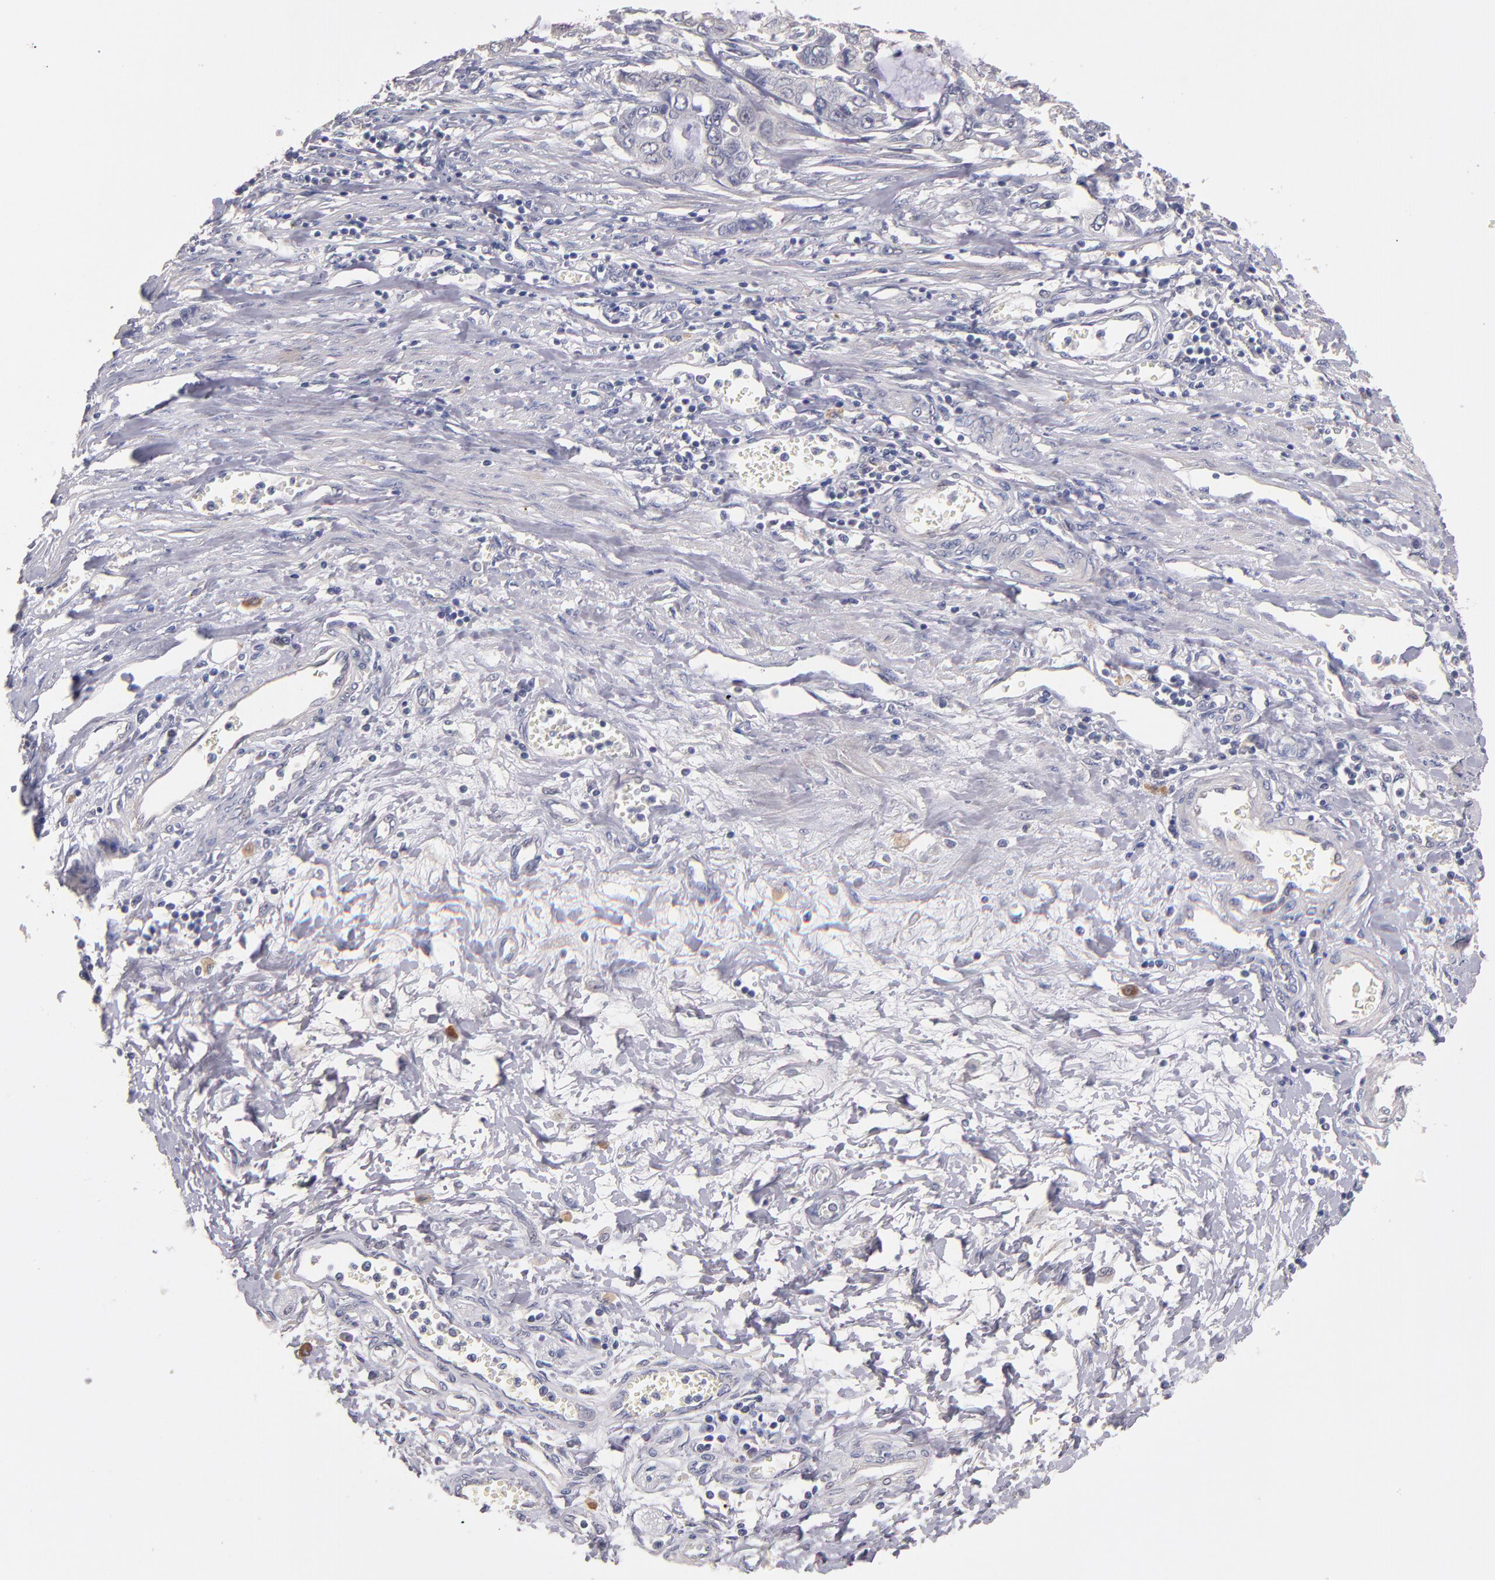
{"staining": {"intensity": "negative", "quantity": "none", "location": "none"}, "tissue": "stomach cancer", "cell_type": "Tumor cells", "image_type": "cancer", "snomed": [{"axis": "morphology", "description": "Adenocarcinoma, NOS"}, {"axis": "topography", "description": "Stomach, upper"}], "caption": "Immunohistochemistry (IHC) image of neoplastic tissue: stomach cancer stained with DAB (3,3'-diaminobenzidine) exhibits no significant protein staining in tumor cells.", "gene": "MAGEE1", "patient": {"sex": "female", "age": 52}}